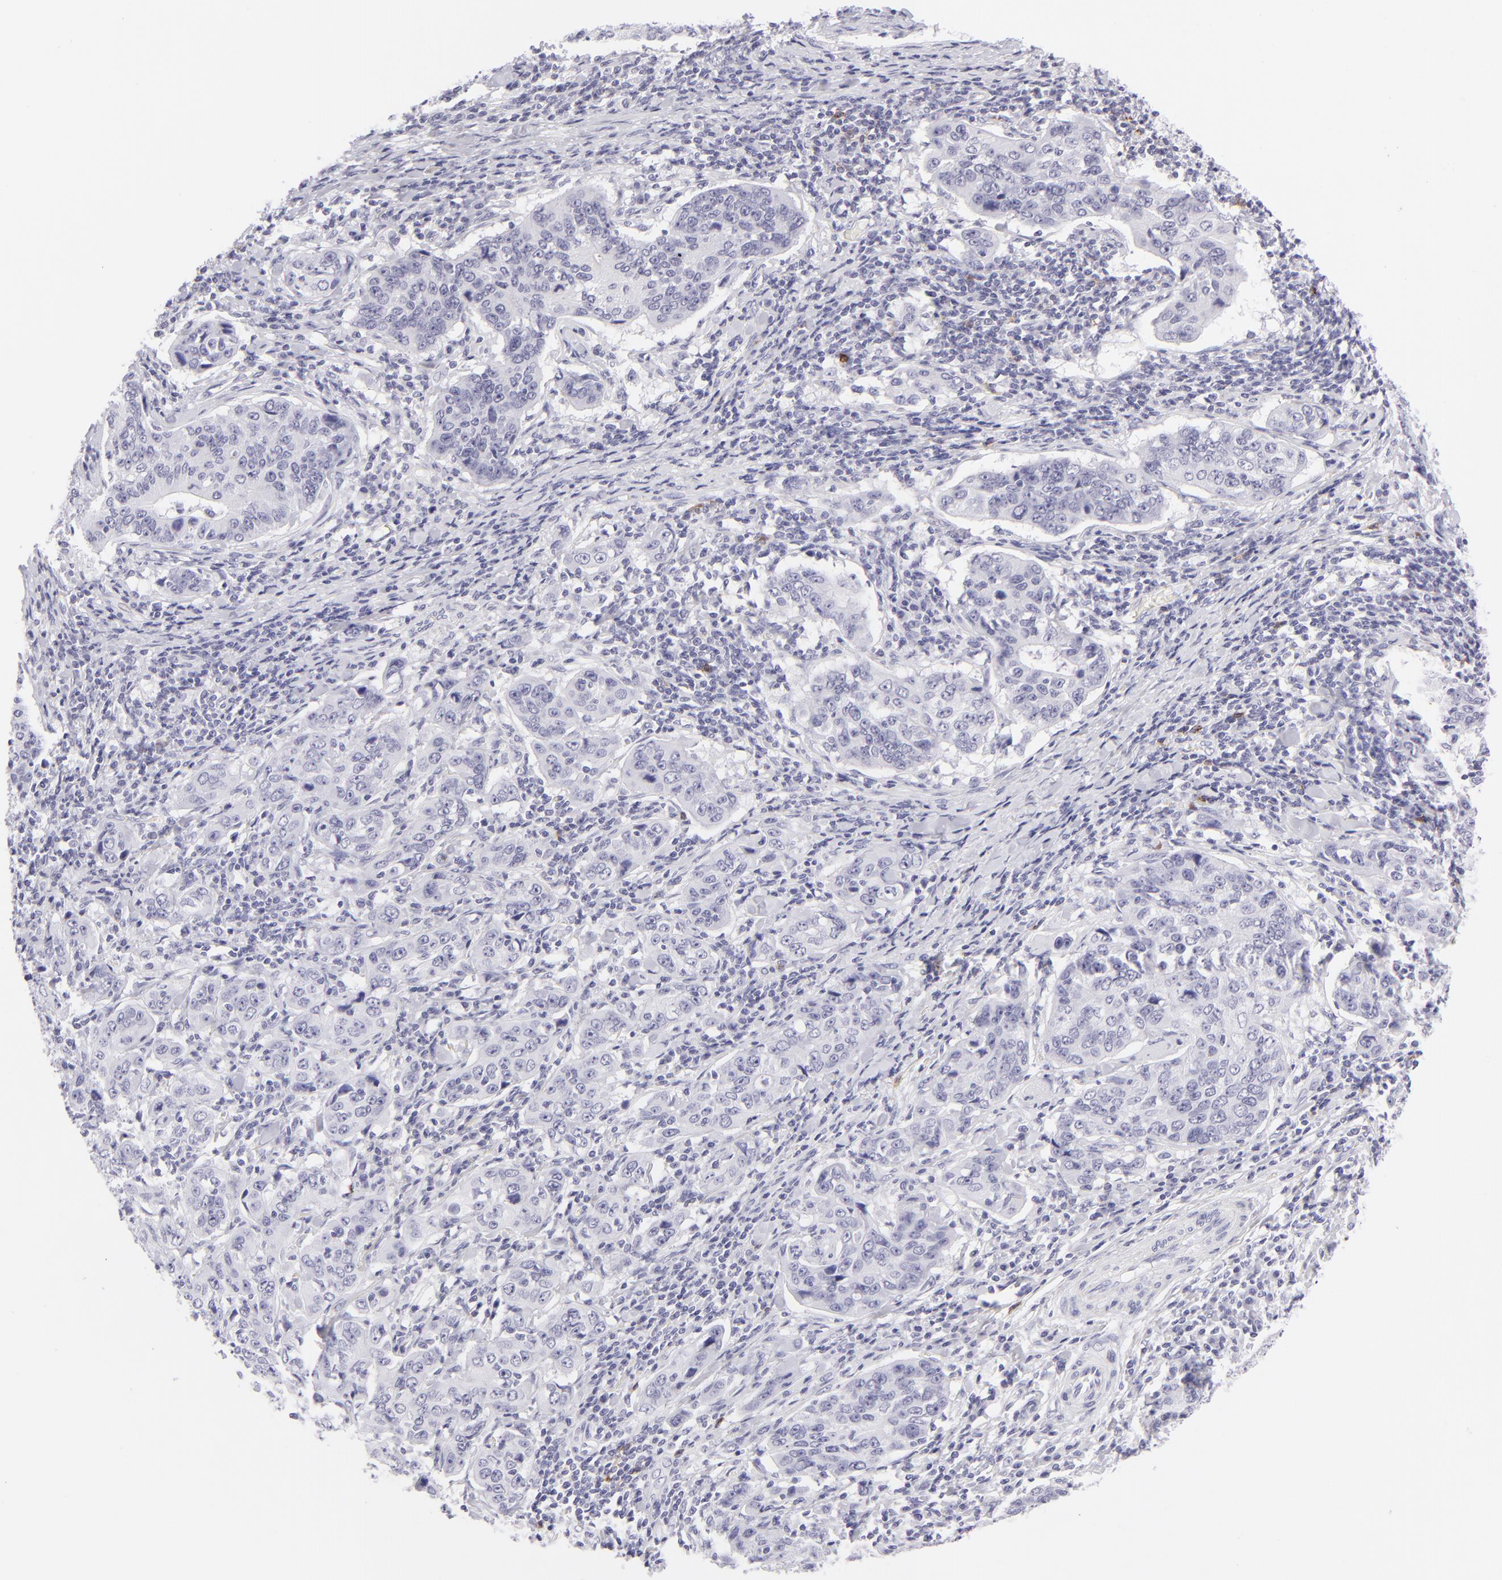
{"staining": {"intensity": "negative", "quantity": "none", "location": "none"}, "tissue": "stomach cancer", "cell_type": "Tumor cells", "image_type": "cancer", "snomed": [{"axis": "morphology", "description": "Adenocarcinoma, NOS"}, {"axis": "topography", "description": "Esophagus"}, {"axis": "topography", "description": "Stomach"}], "caption": "A photomicrograph of human stomach adenocarcinoma is negative for staining in tumor cells. (Immunohistochemistry, brightfield microscopy, high magnification).", "gene": "FCER2", "patient": {"sex": "male", "age": 74}}